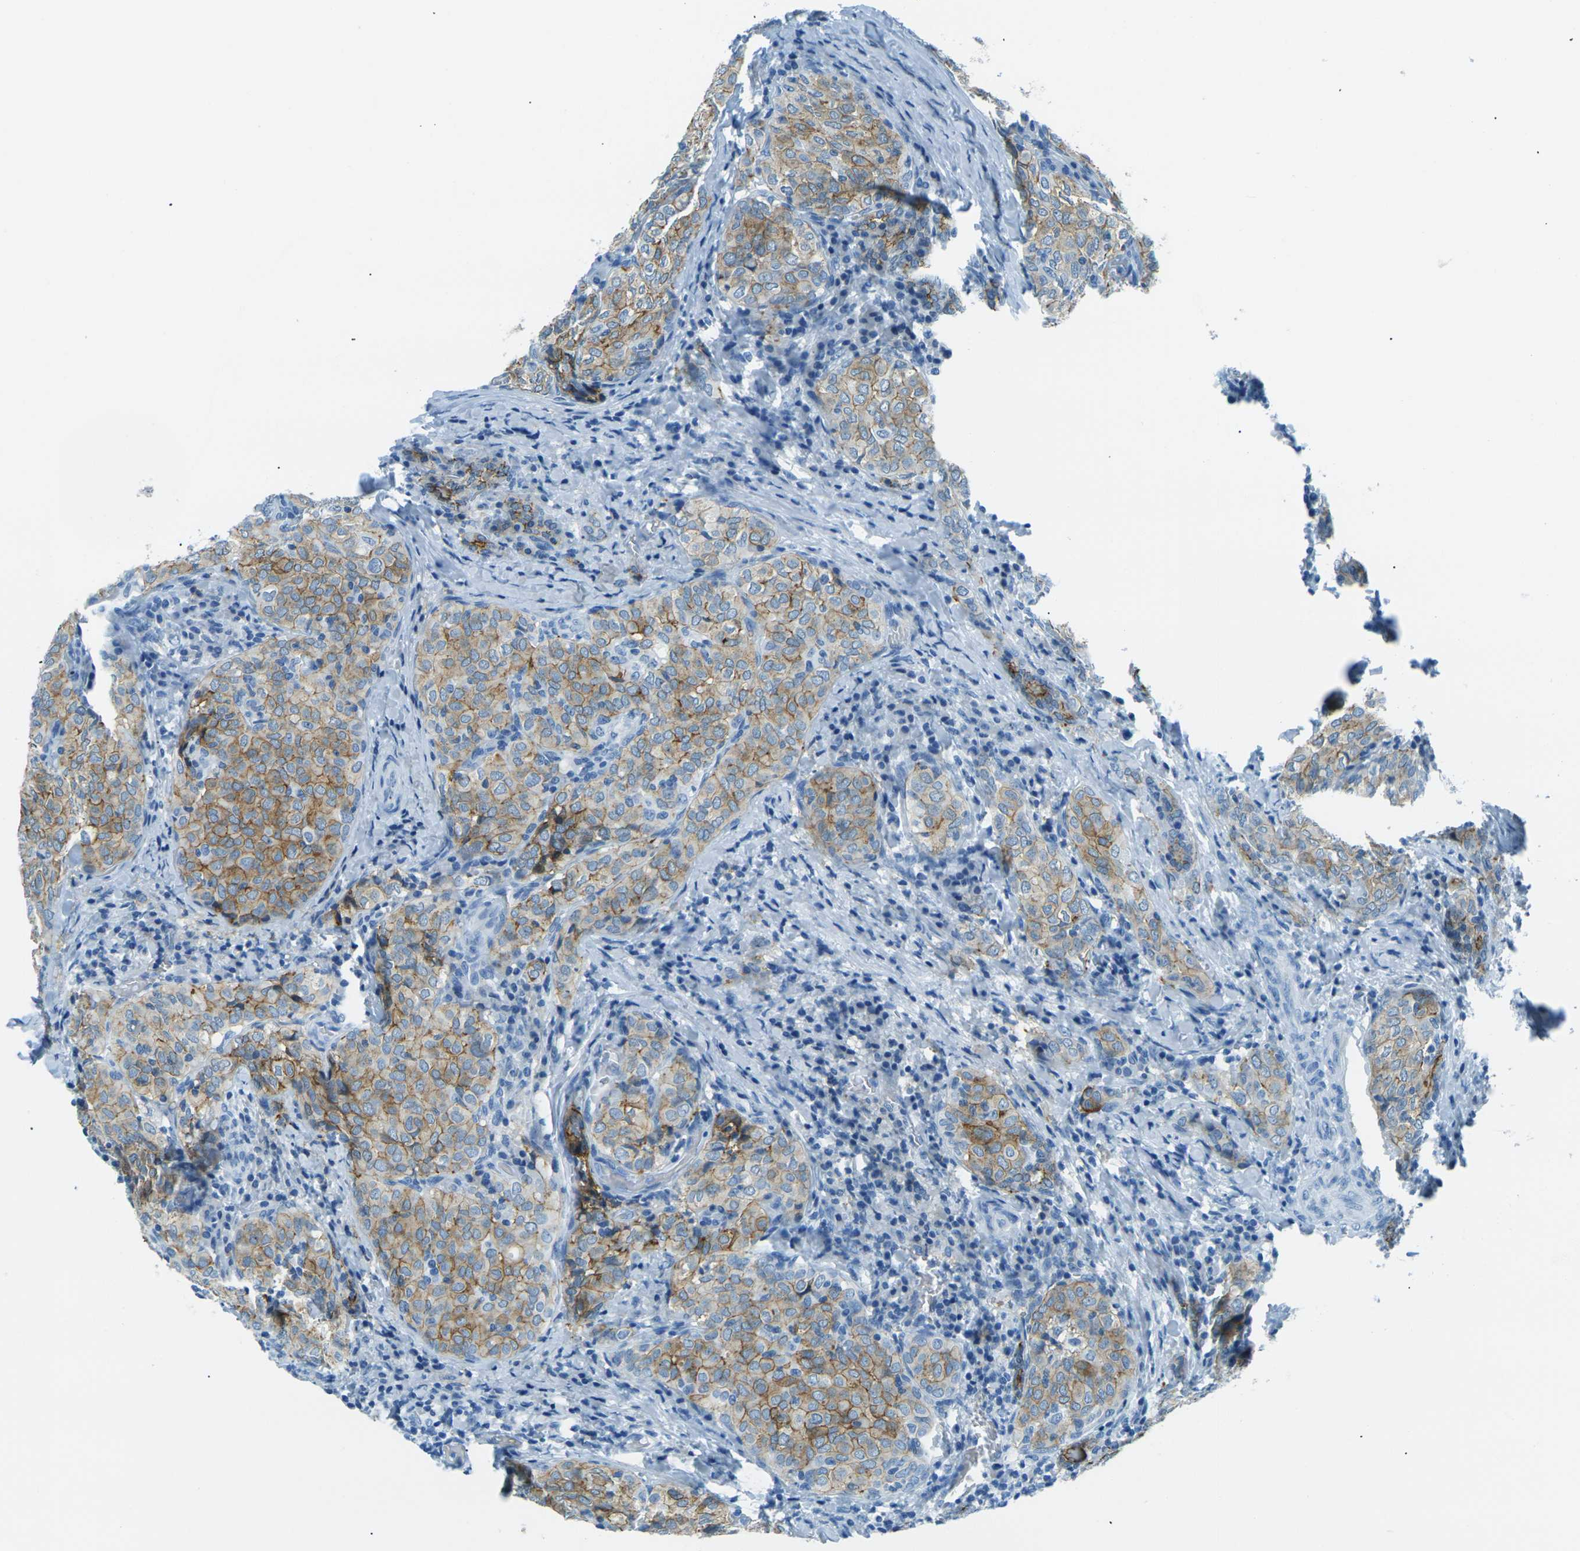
{"staining": {"intensity": "moderate", "quantity": ">75%", "location": "cytoplasmic/membranous"}, "tissue": "thyroid cancer", "cell_type": "Tumor cells", "image_type": "cancer", "snomed": [{"axis": "morphology", "description": "Normal tissue, NOS"}, {"axis": "morphology", "description": "Papillary adenocarcinoma, NOS"}, {"axis": "topography", "description": "Thyroid gland"}], "caption": "An image of human papillary adenocarcinoma (thyroid) stained for a protein shows moderate cytoplasmic/membranous brown staining in tumor cells. The protein of interest is shown in brown color, while the nuclei are stained blue.", "gene": "OCLN", "patient": {"sex": "female", "age": 30}}